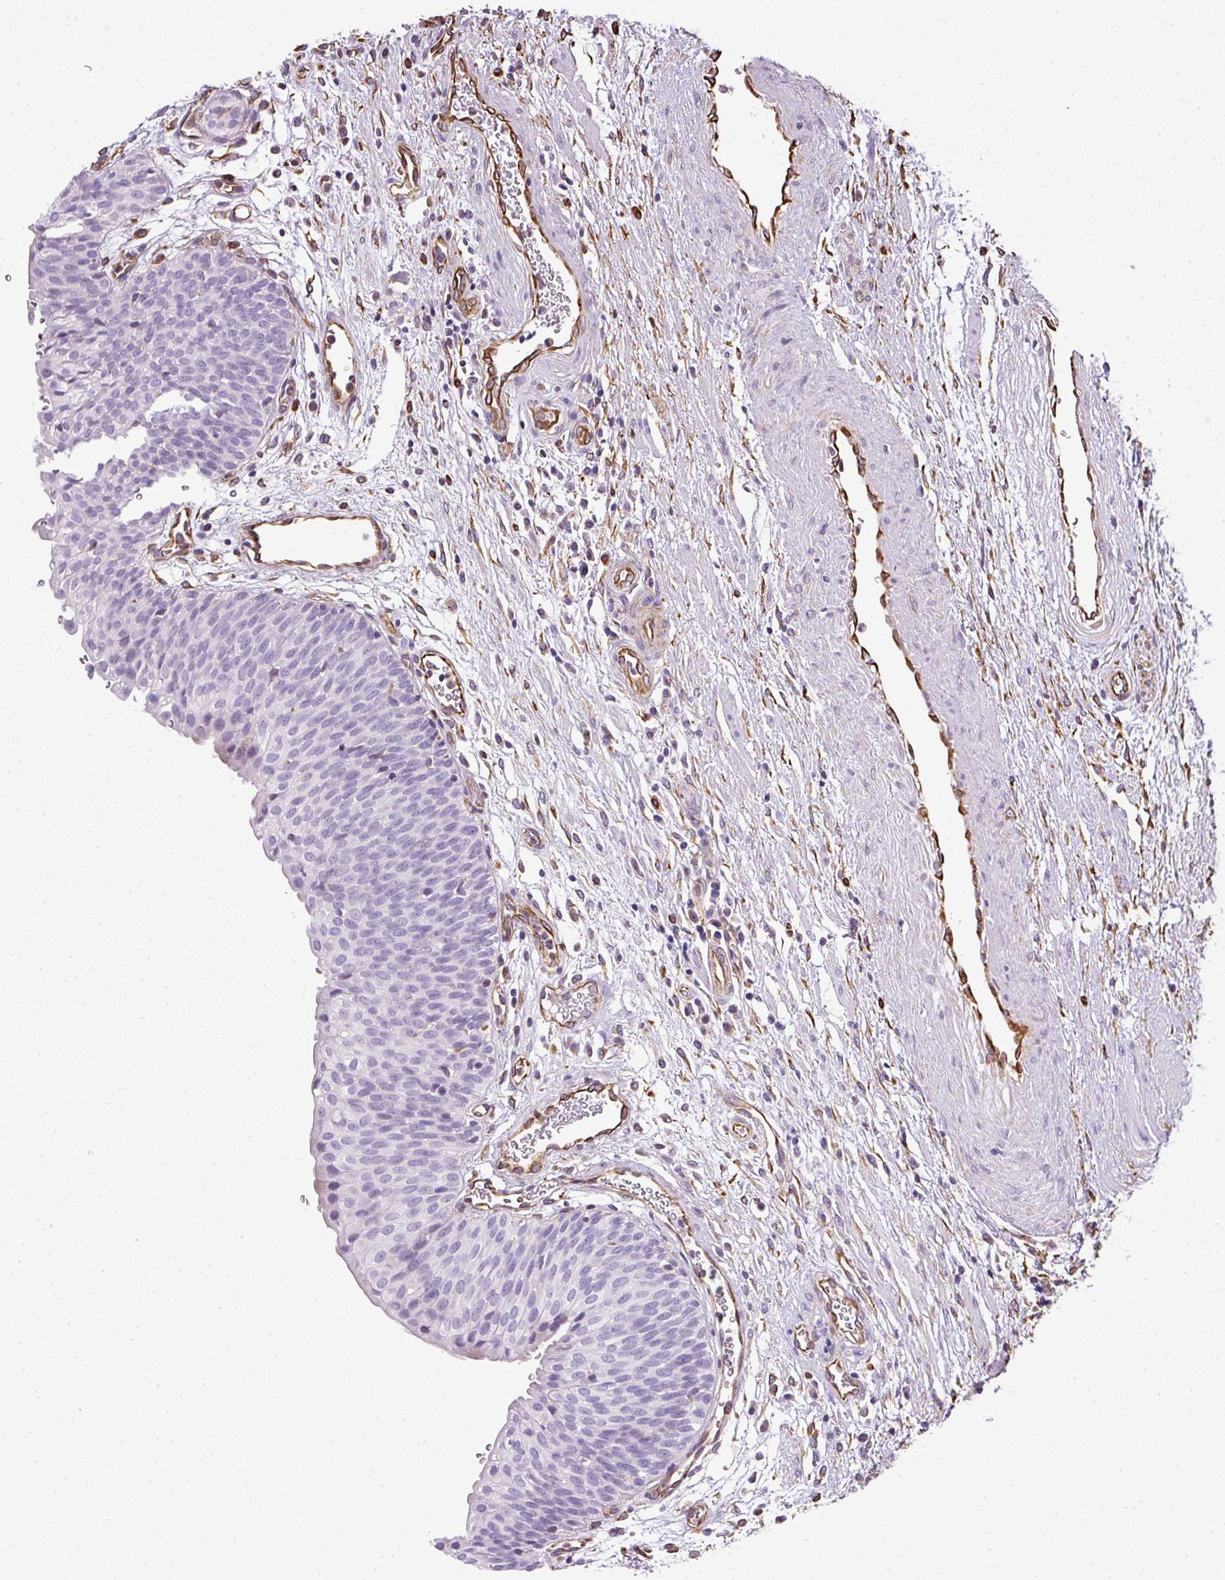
{"staining": {"intensity": "negative", "quantity": "none", "location": "none"}, "tissue": "urinary bladder", "cell_type": "Urothelial cells", "image_type": "normal", "snomed": [{"axis": "morphology", "description": "Normal tissue, NOS"}, {"axis": "topography", "description": "Urinary bladder"}], "caption": "Unremarkable urinary bladder was stained to show a protein in brown. There is no significant expression in urothelial cells. (Brightfield microscopy of DAB immunohistochemistry at high magnification).", "gene": "PLS1", "patient": {"sex": "male", "age": 55}}